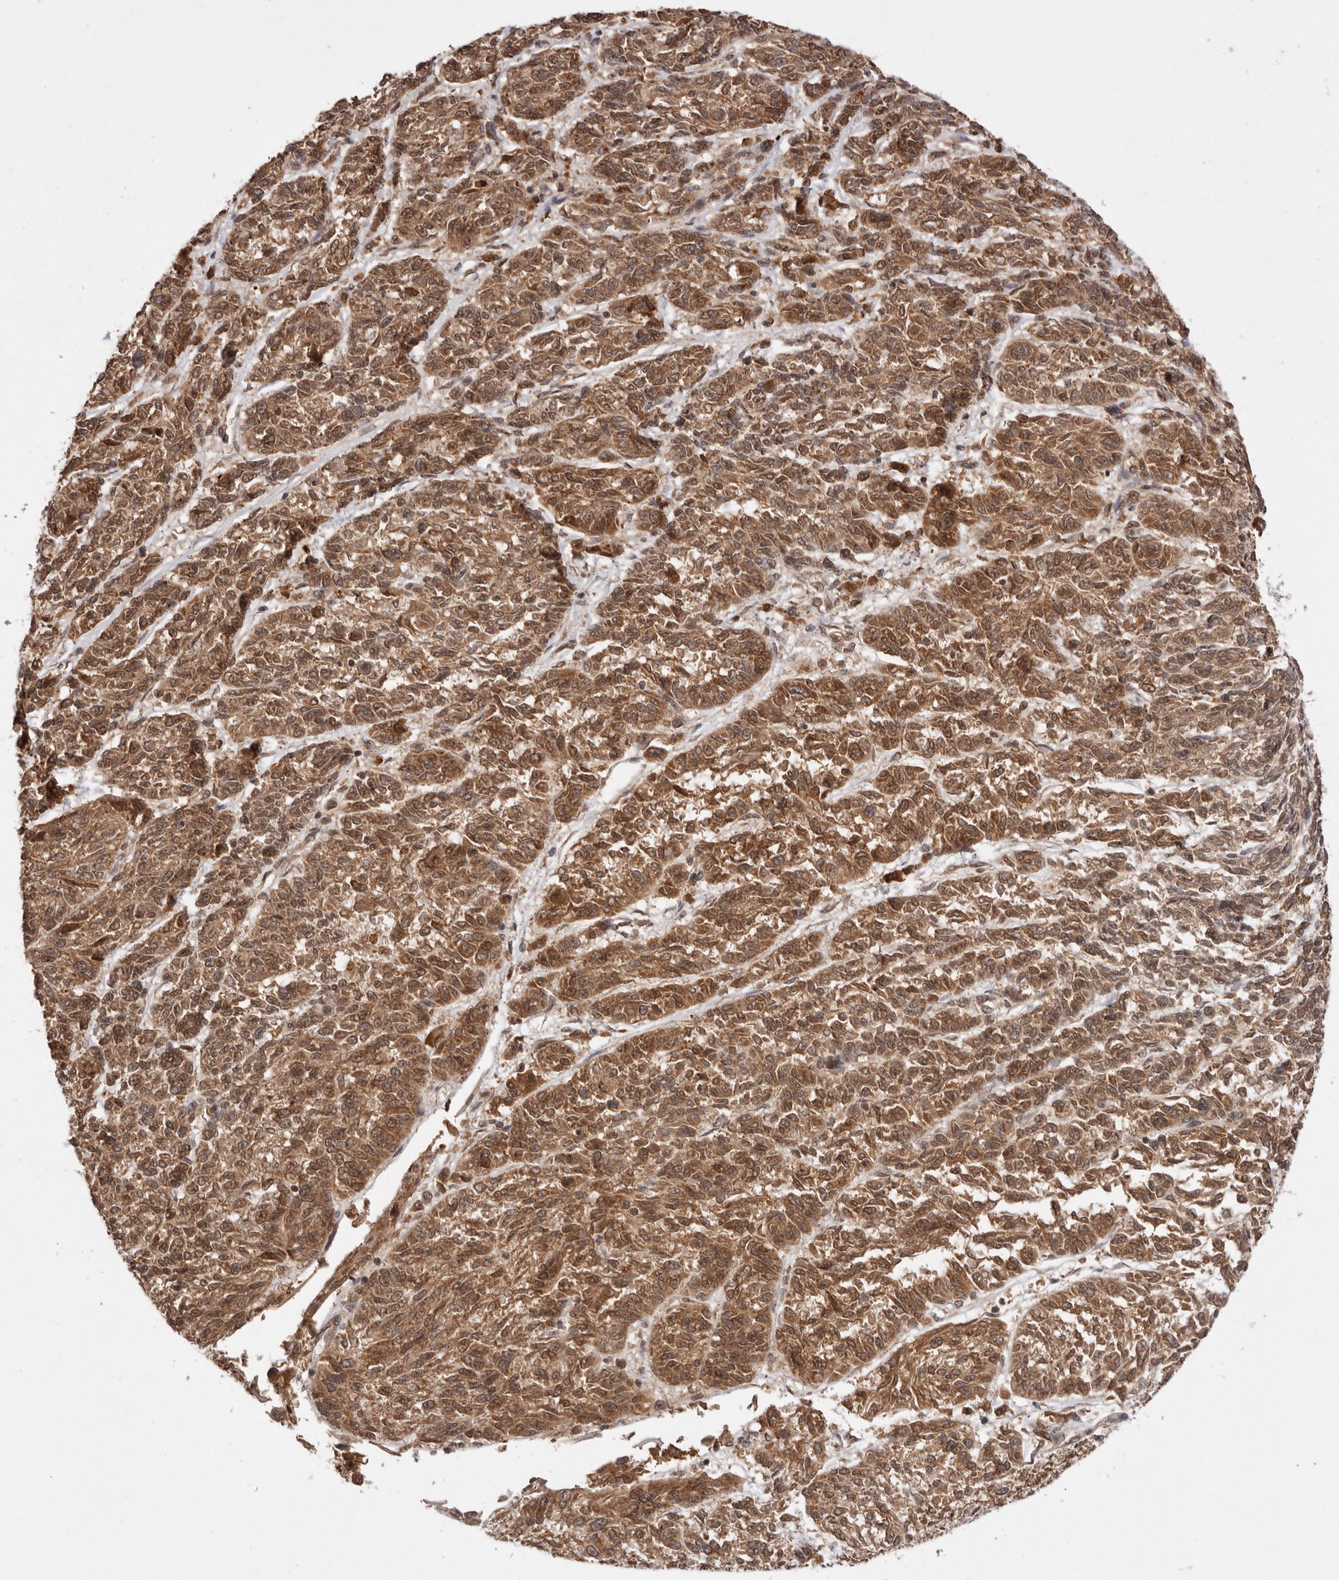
{"staining": {"intensity": "moderate", "quantity": ">75%", "location": "cytoplasmic/membranous,nuclear"}, "tissue": "melanoma", "cell_type": "Tumor cells", "image_type": "cancer", "snomed": [{"axis": "morphology", "description": "Malignant melanoma, NOS"}, {"axis": "topography", "description": "Skin"}], "caption": "Human melanoma stained with a brown dye displays moderate cytoplasmic/membranous and nuclear positive staining in about >75% of tumor cells.", "gene": "TARS2", "patient": {"sex": "male", "age": 53}}